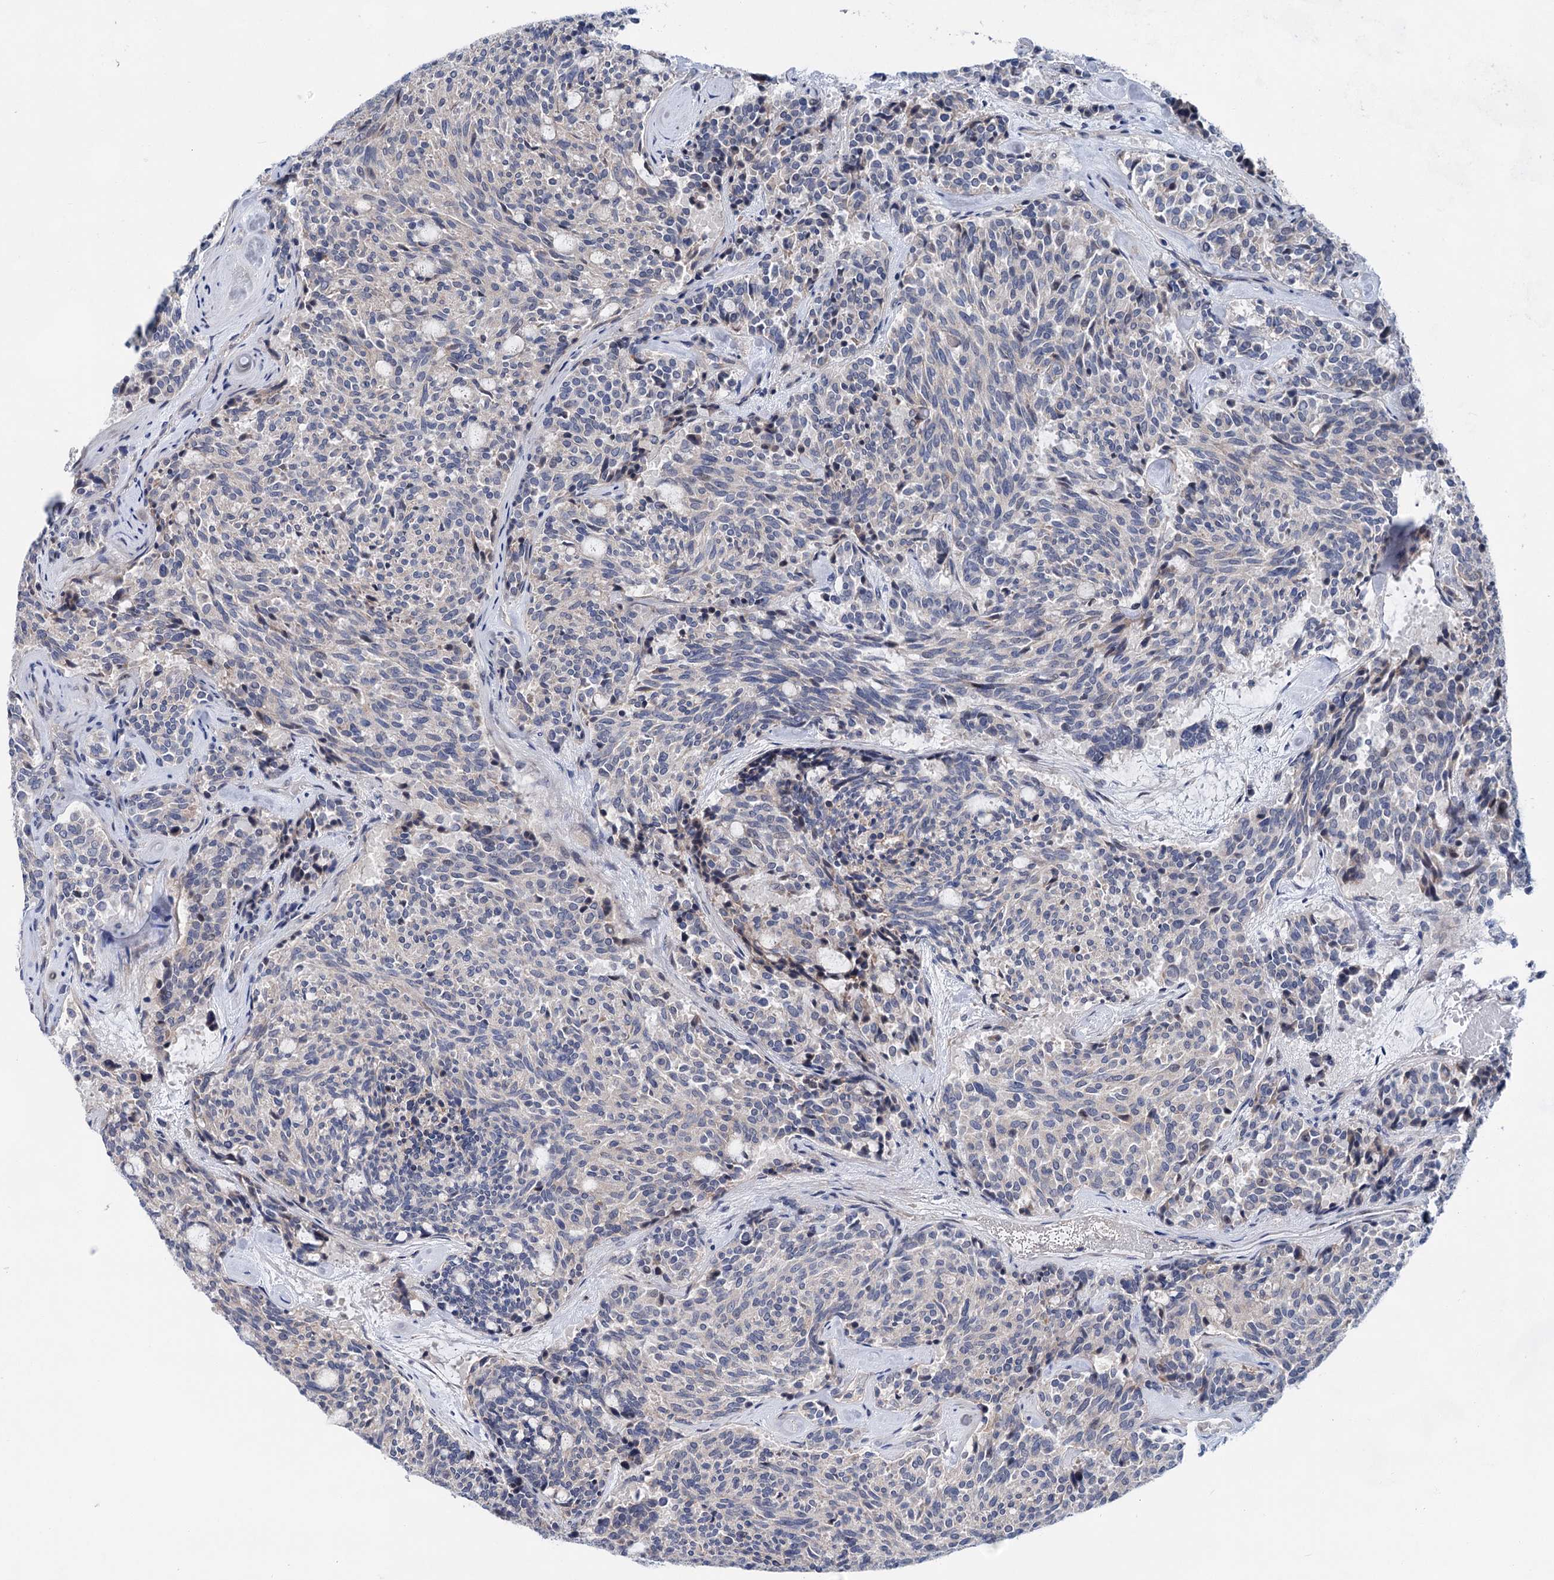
{"staining": {"intensity": "negative", "quantity": "none", "location": "none"}, "tissue": "carcinoid", "cell_type": "Tumor cells", "image_type": "cancer", "snomed": [{"axis": "morphology", "description": "Carcinoid, malignant, NOS"}, {"axis": "topography", "description": "Pancreas"}], "caption": "This histopathology image is of carcinoid stained with immunohistochemistry to label a protein in brown with the nuclei are counter-stained blue. There is no staining in tumor cells.", "gene": "MORN3", "patient": {"sex": "female", "age": 54}}